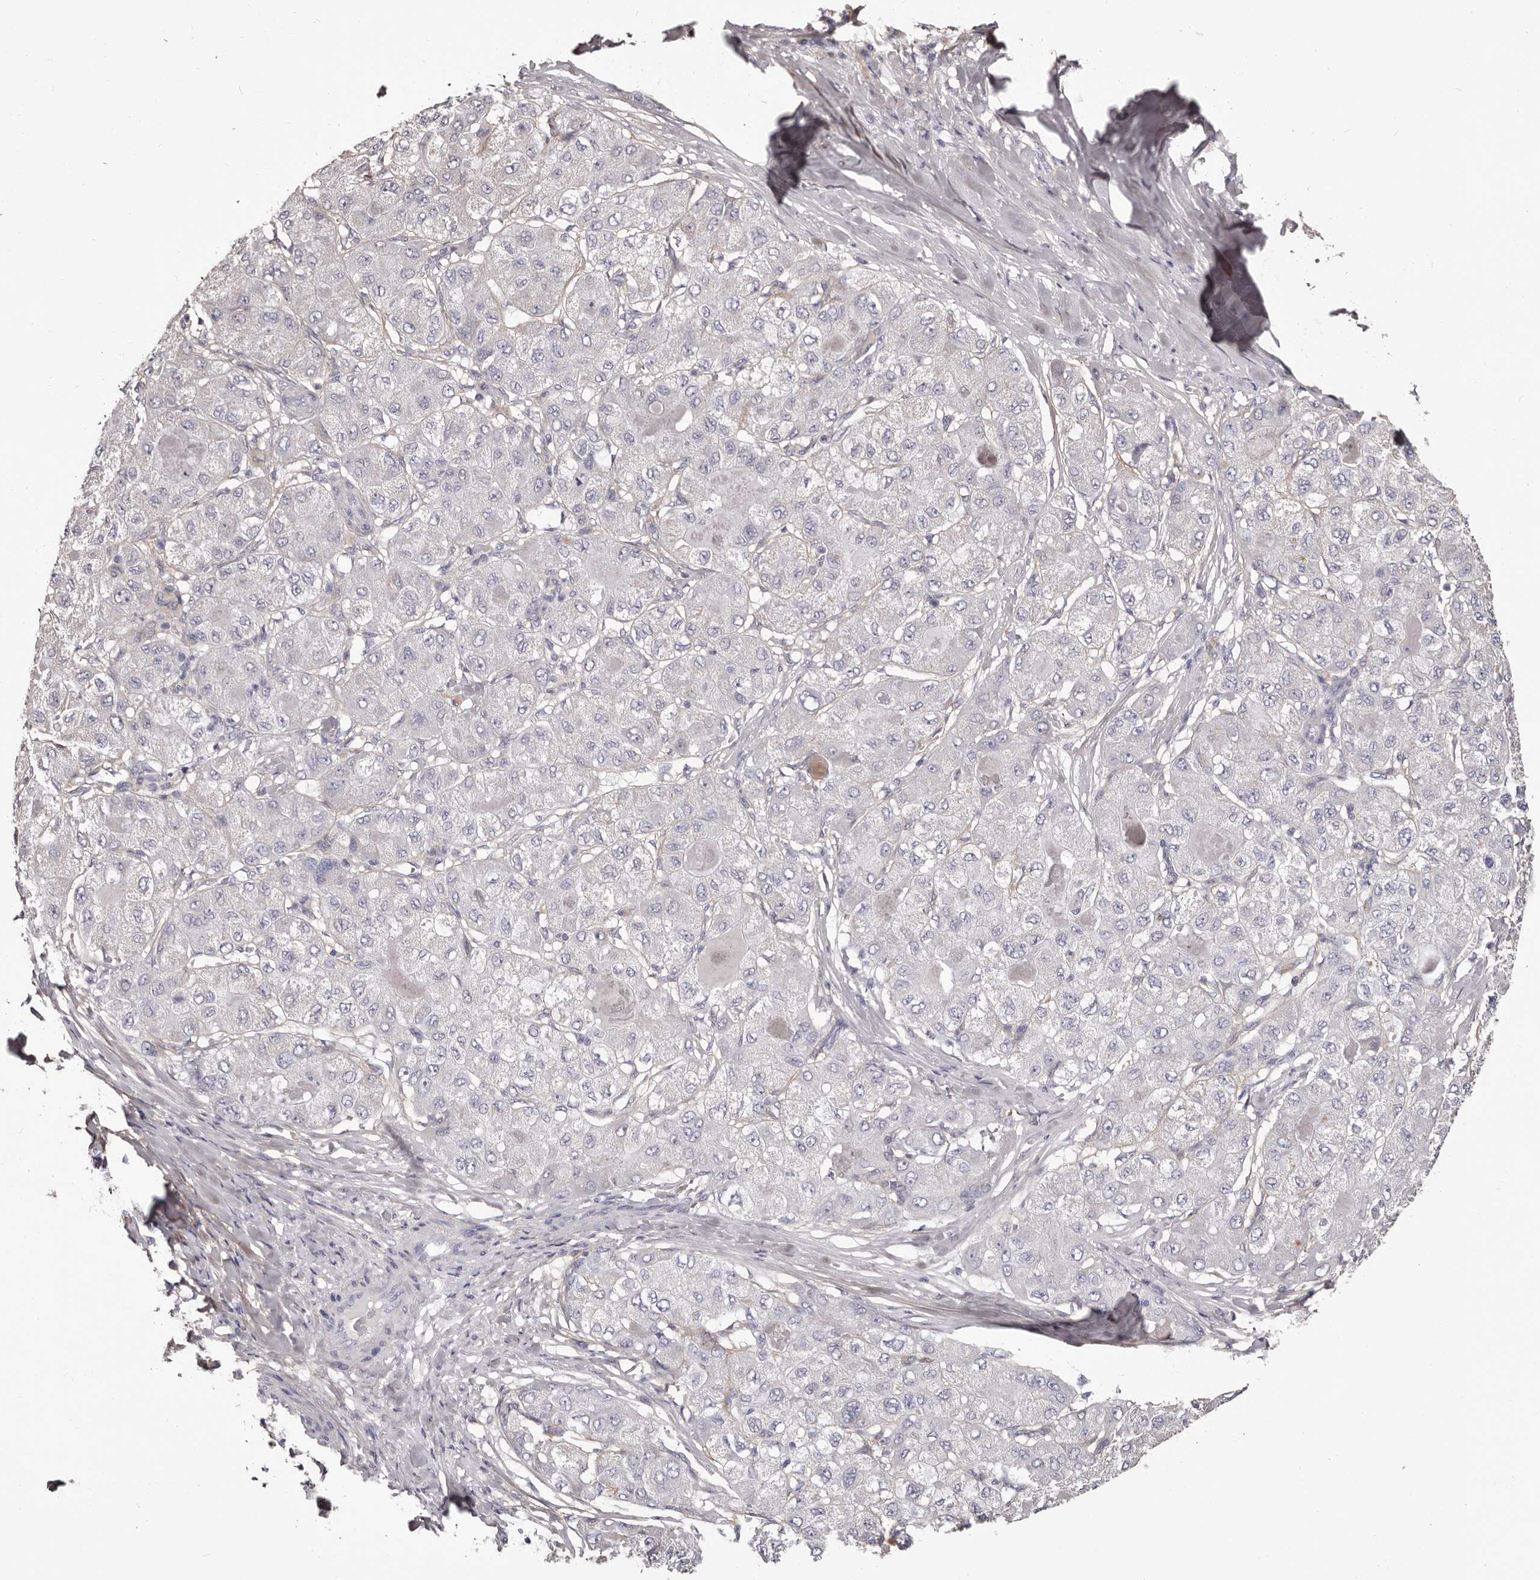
{"staining": {"intensity": "negative", "quantity": "none", "location": "none"}, "tissue": "liver cancer", "cell_type": "Tumor cells", "image_type": "cancer", "snomed": [{"axis": "morphology", "description": "Carcinoma, Hepatocellular, NOS"}, {"axis": "topography", "description": "Liver"}], "caption": "Histopathology image shows no significant protein positivity in tumor cells of liver cancer. (DAB IHC visualized using brightfield microscopy, high magnification).", "gene": "COL6A1", "patient": {"sex": "male", "age": 80}}